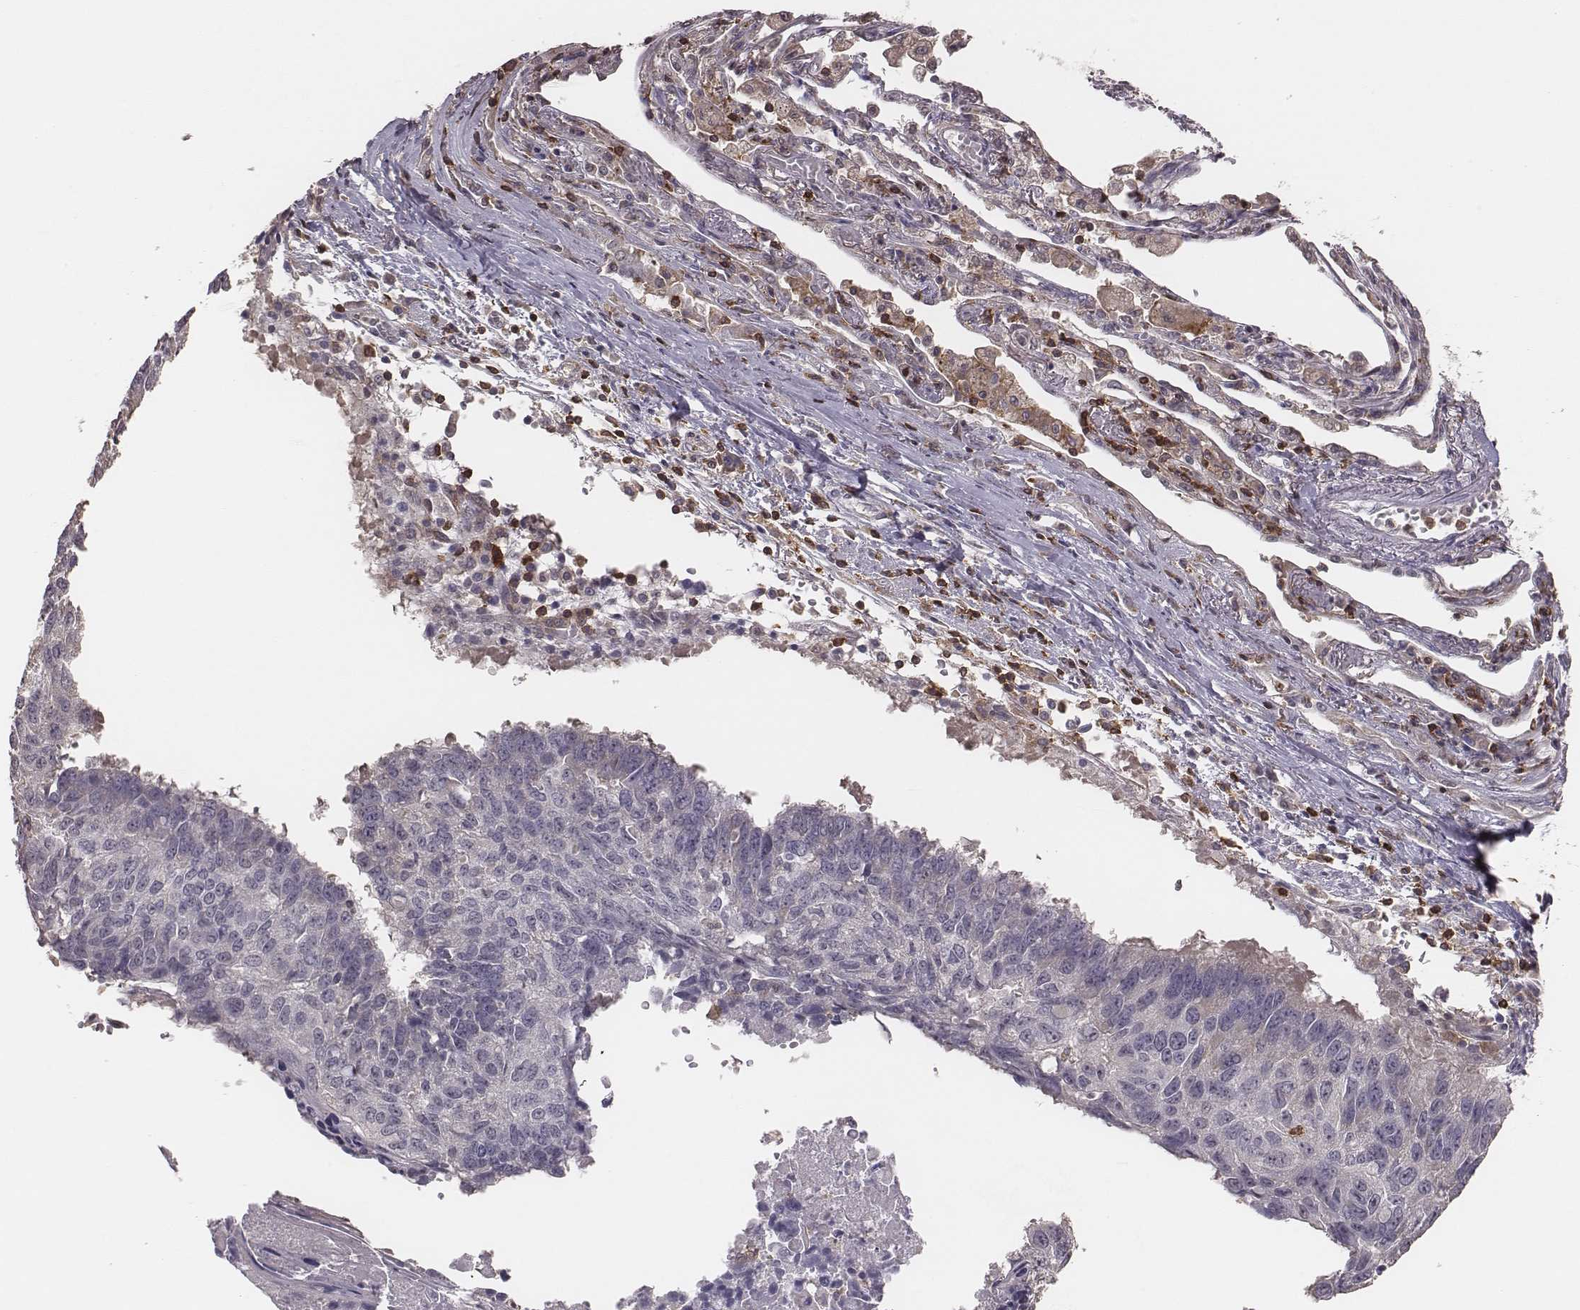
{"staining": {"intensity": "negative", "quantity": "none", "location": "none"}, "tissue": "lung cancer", "cell_type": "Tumor cells", "image_type": "cancer", "snomed": [{"axis": "morphology", "description": "Squamous cell carcinoma, NOS"}, {"axis": "topography", "description": "Lung"}], "caption": "Protein analysis of lung cancer shows no significant expression in tumor cells.", "gene": "PILRA", "patient": {"sex": "male", "age": 73}}